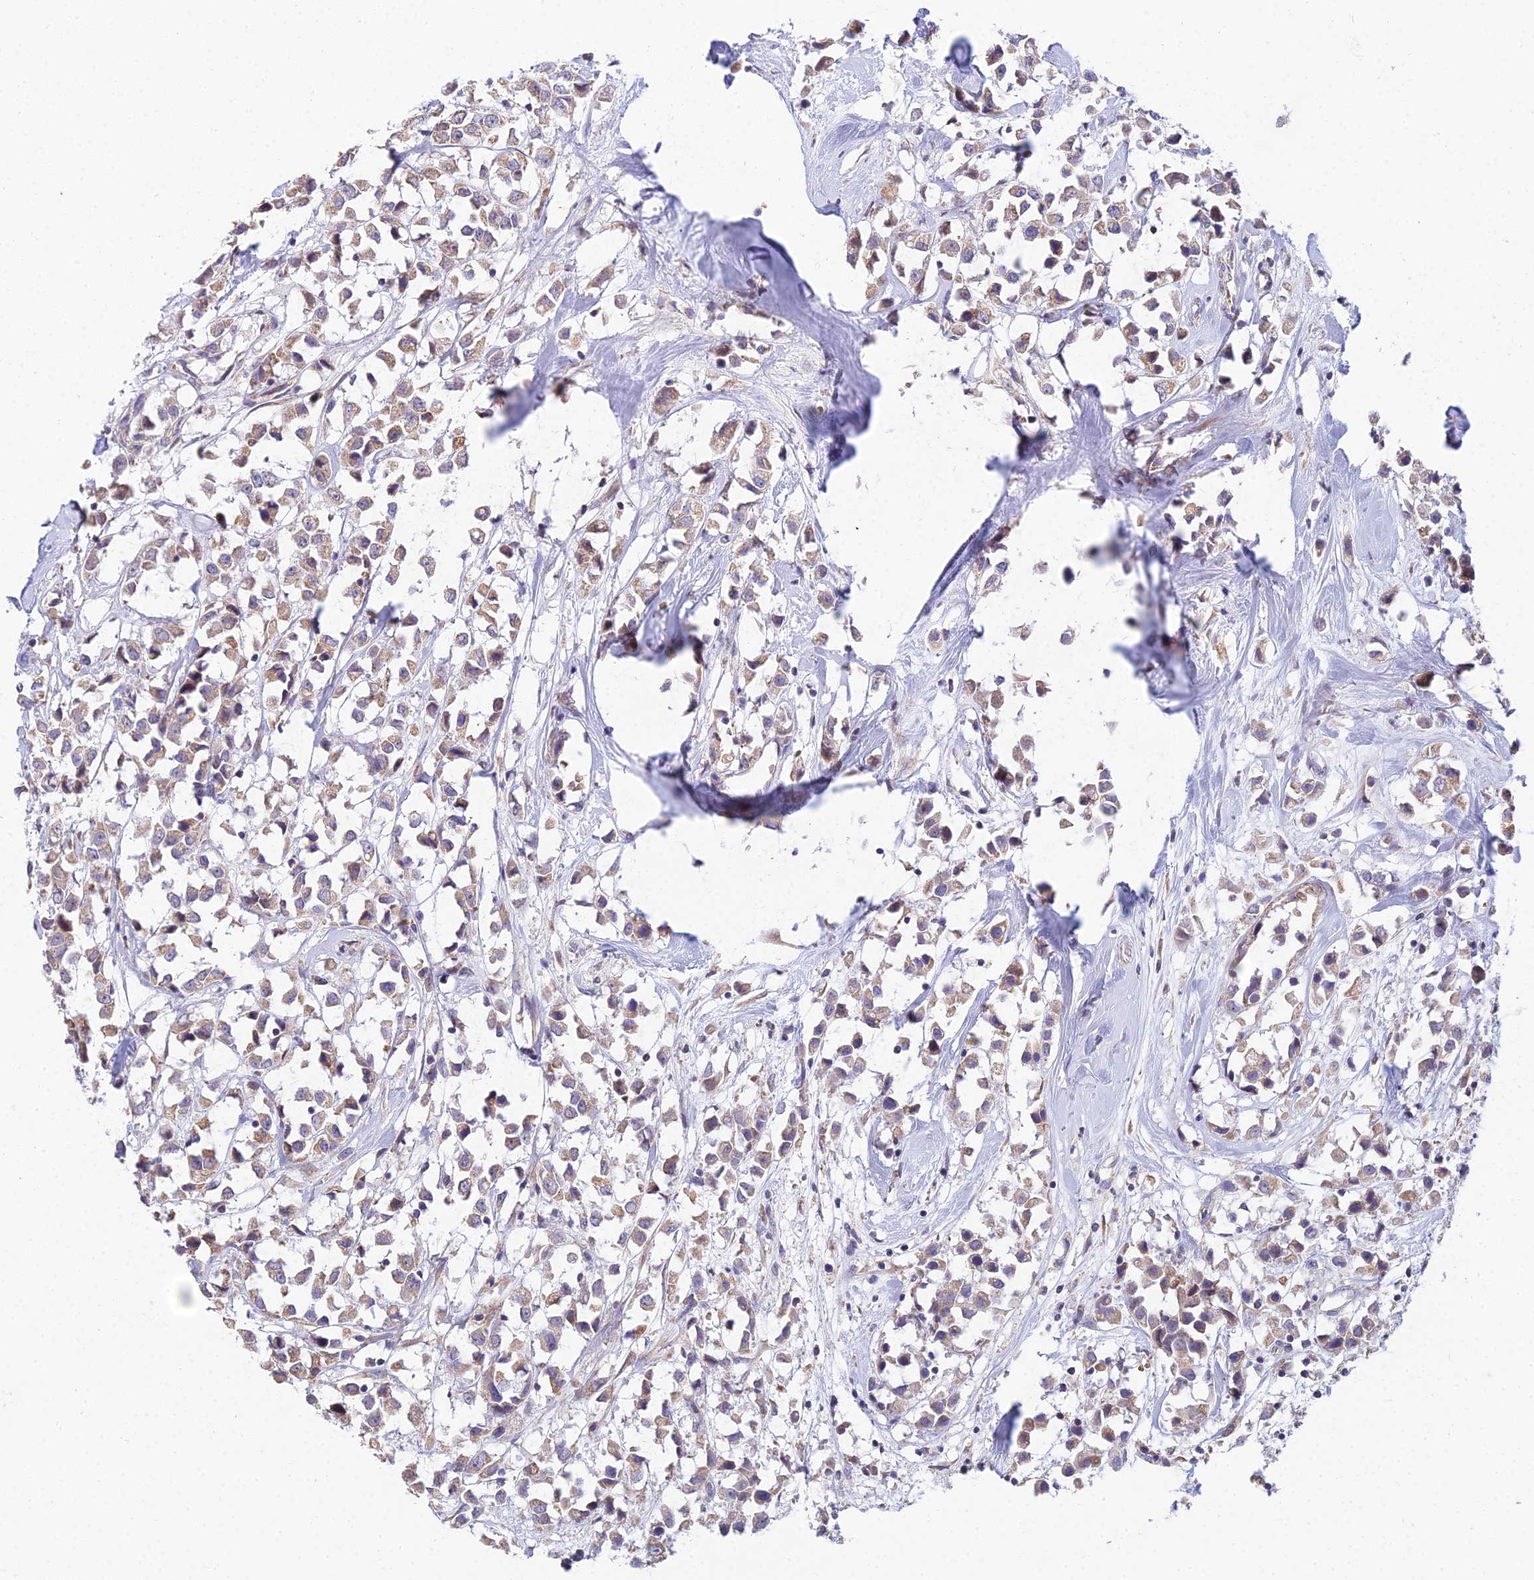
{"staining": {"intensity": "weak", "quantity": ">75%", "location": "cytoplasmic/membranous"}, "tissue": "breast cancer", "cell_type": "Tumor cells", "image_type": "cancer", "snomed": [{"axis": "morphology", "description": "Duct carcinoma"}, {"axis": "topography", "description": "Breast"}], "caption": "Weak cytoplasmic/membranous positivity is appreciated in approximately >75% of tumor cells in breast invasive ductal carcinoma.", "gene": "CFAP206", "patient": {"sex": "female", "age": 61}}